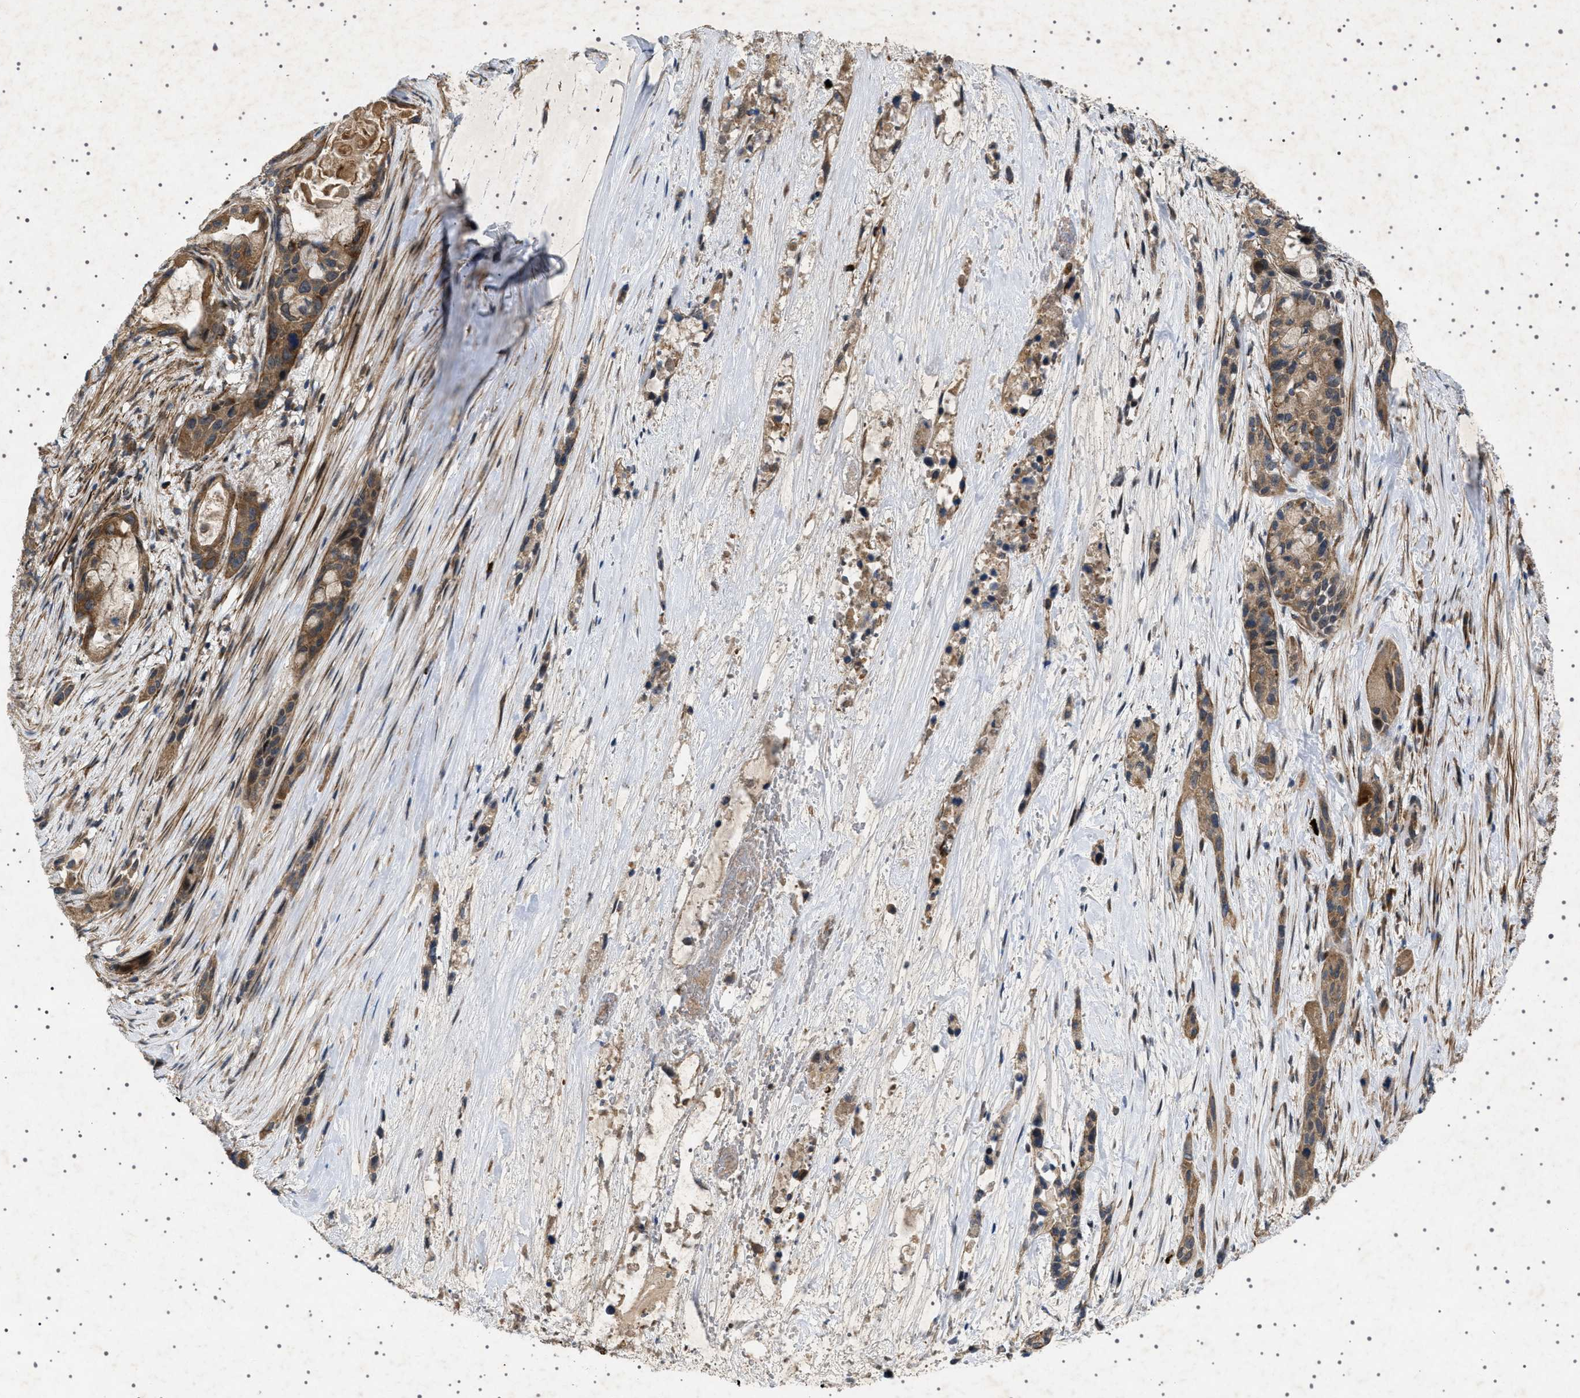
{"staining": {"intensity": "moderate", "quantity": ">75%", "location": "cytoplasmic/membranous"}, "tissue": "pancreatic cancer", "cell_type": "Tumor cells", "image_type": "cancer", "snomed": [{"axis": "morphology", "description": "Adenocarcinoma, NOS"}, {"axis": "topography", "description": "Pancreas"}], "caption": "Pancreatic adenocarcinoma stained with DAB (3,3'-diaminobenzidine) IHC demonstrates medium levels of moderate cytoplasmic/membranous positivity in about >75% of tumor cells.", "gene": "CCDC186", "patient": {"sex": "male", "age": 53}}